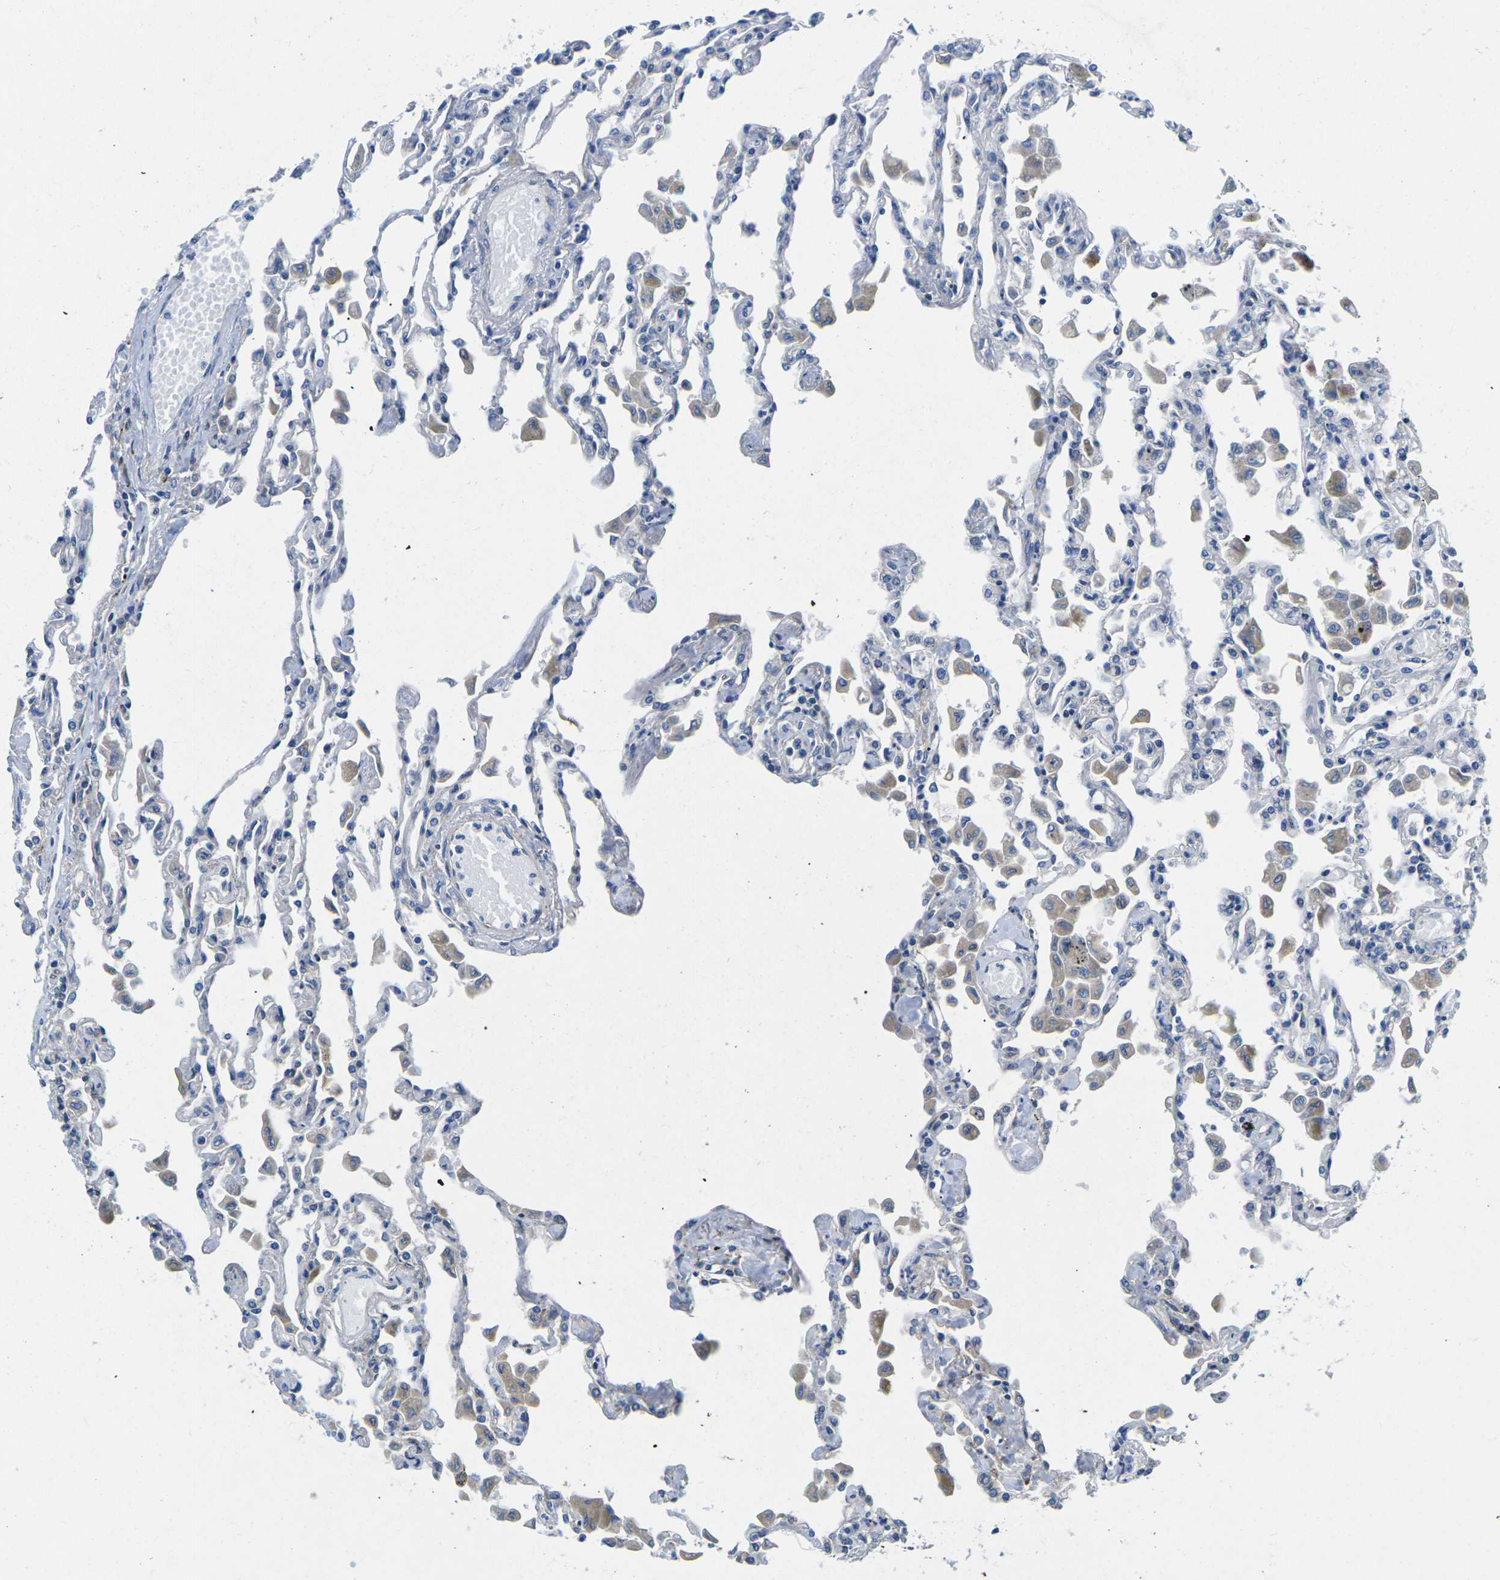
{"staining": {"intensity": "negative", "quantity": "none", "location": "none"}, "tissue": "lung", "cell_type": "Alveolar cells", "image_type": "normal", "snomed": [{"axis": "morphology", "description": "Normal tissue, NOS"}, {"axis": "topography", "description": "Bronchus"}, {"axis": "topography", "description": "Lung"}], "caption": "High magnification brightfield microscopy of benign lung stained with DAB (3,3'-diaminobenzidine) (brown) and counterstained with hematoxylin (blue): alveolar cells show no significant expression.", "gene": "TMEFF2", "patient": {"sex": "female", "age": 49}}